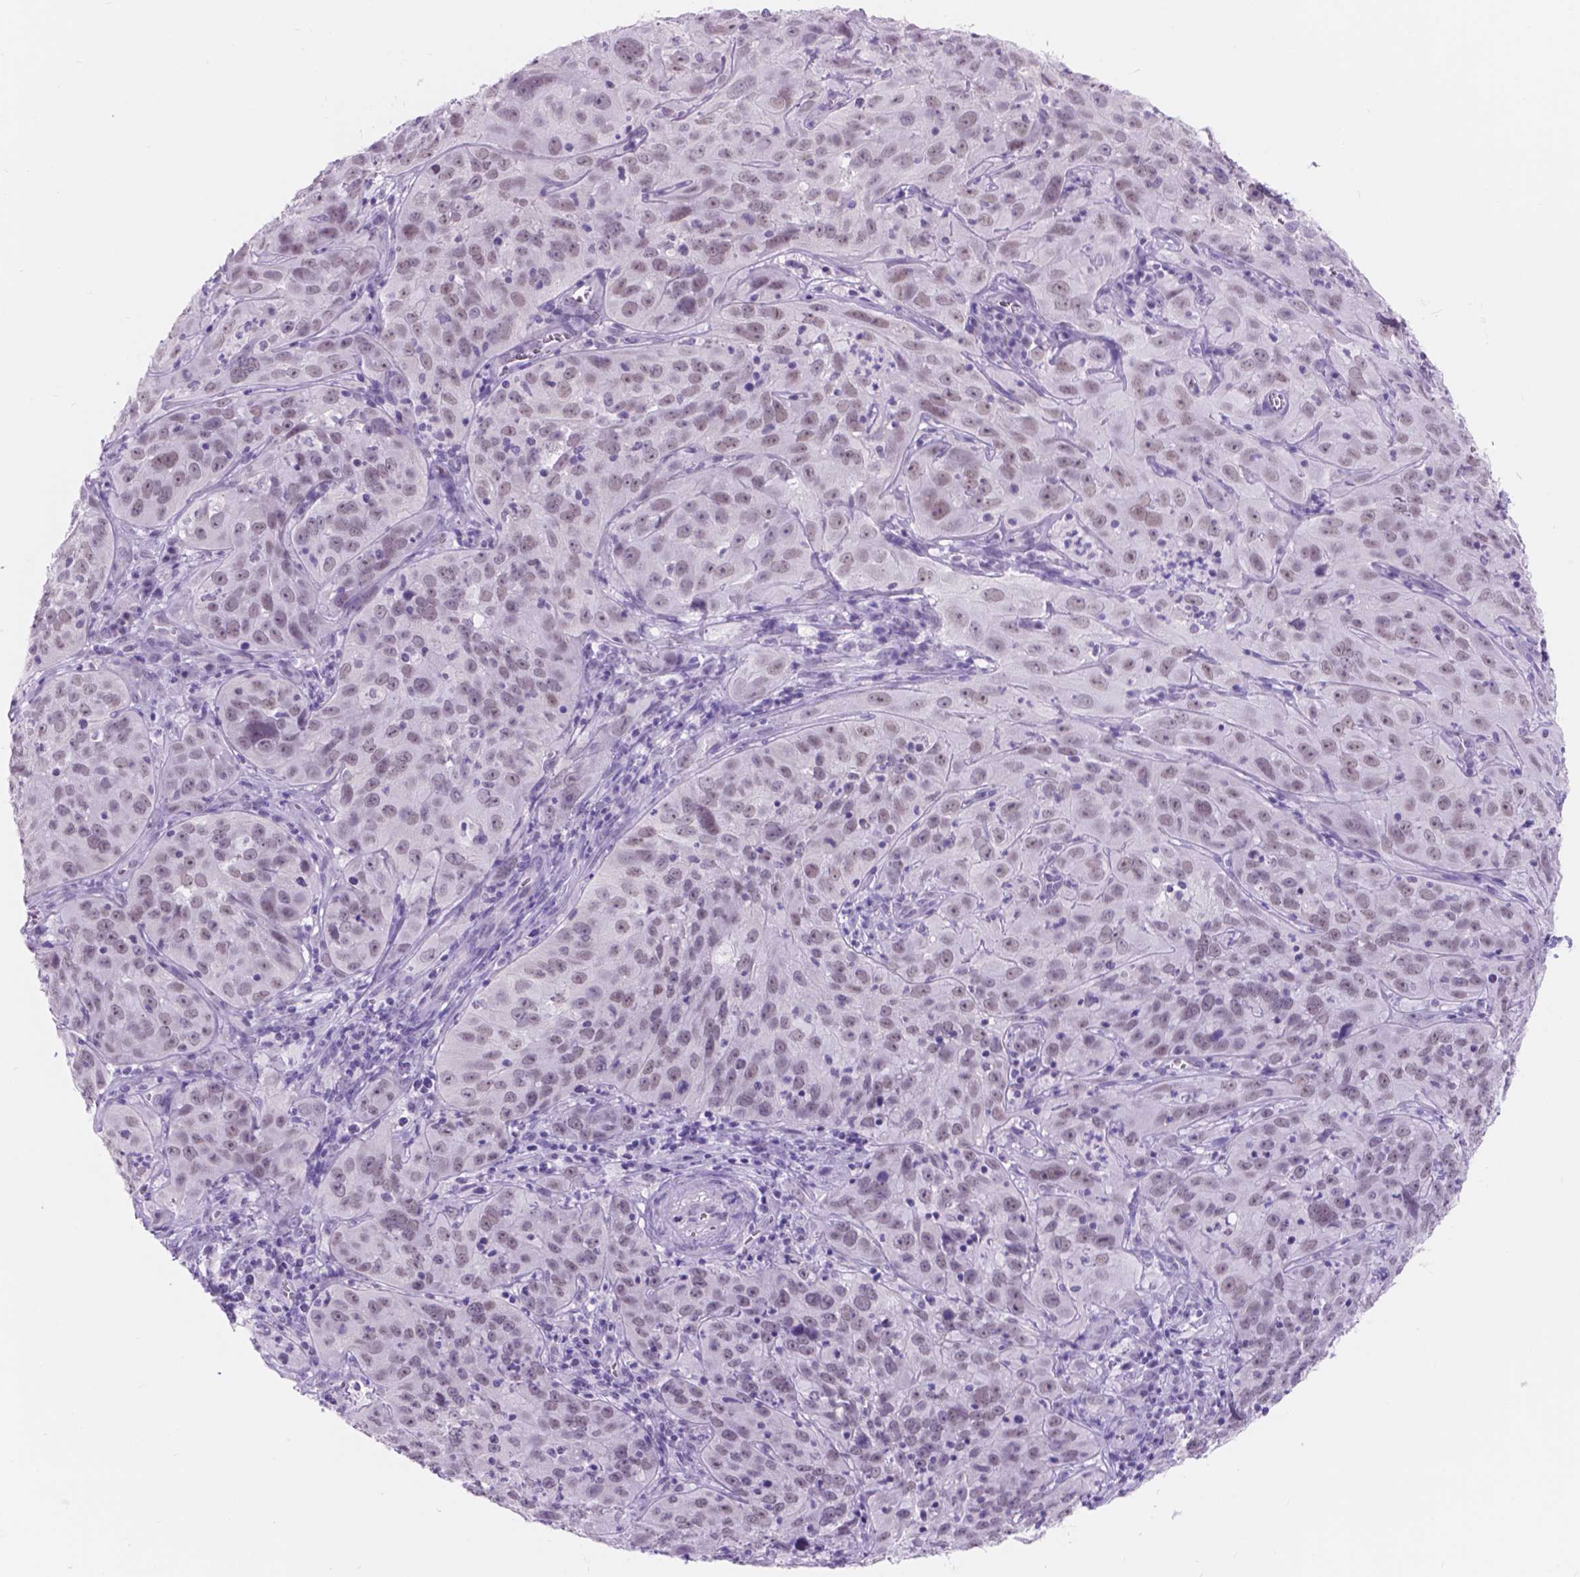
{"staining": {"intensity": "negative", "quantity": "none", "location": "none"}, "tissue": "cervical cancer", "cell_type": "Tumor cells", "image_type": "cancer", "snomed": [{"axis": "morphology", "description": "Squamous cell carcinoma, NOS"}, {"axis": "topography", "description": "Cervix"}], "caption": "Immunohistochemistry histopathology image of cervical cancer (squamous cell carcinoma) stained for a protein (brown), which exhibits no positivity in tumor cells.", "gene": "DCC", "patient": {"sex": "female", "age": 32}}